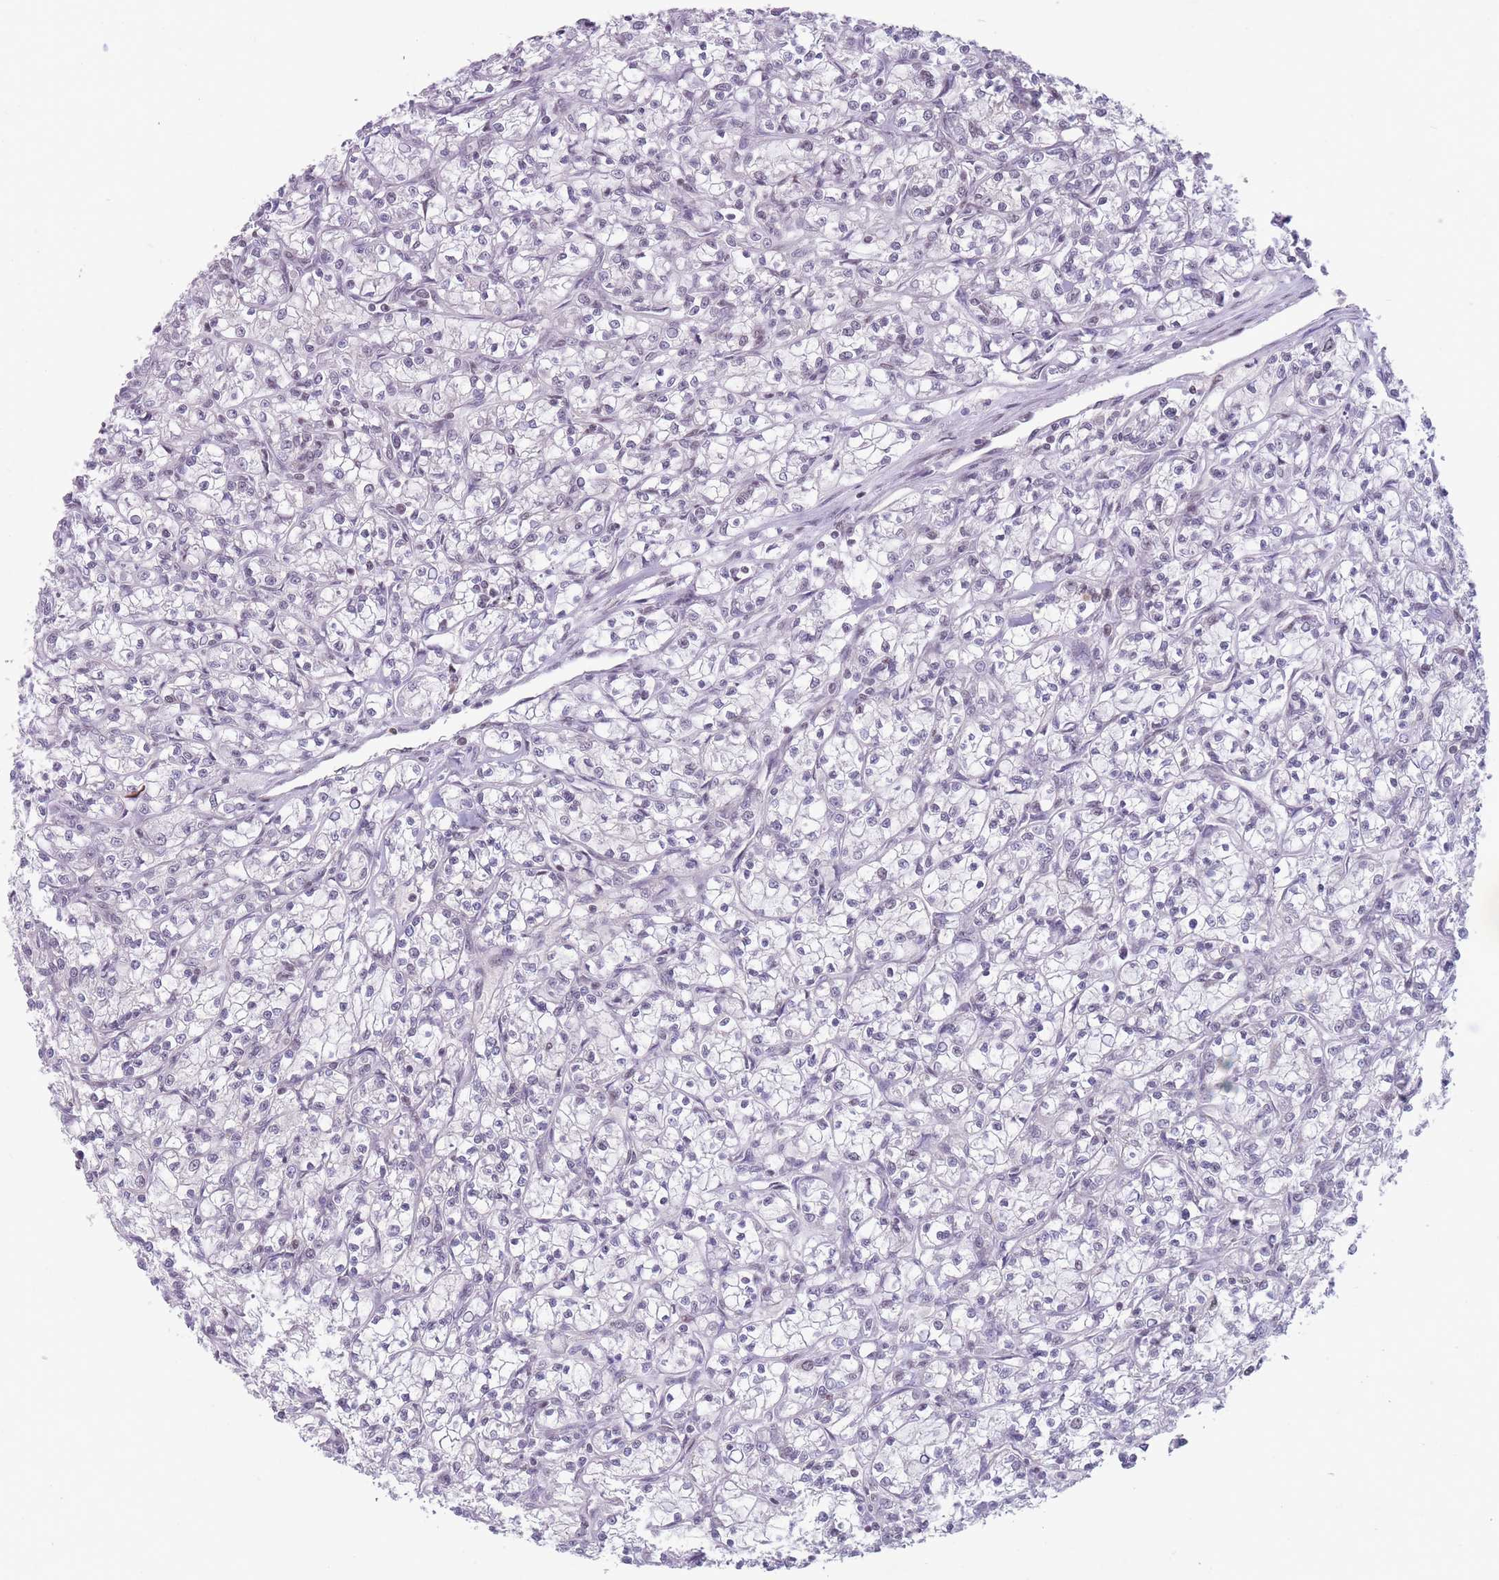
{"staining": {"intensity": "negative", "quantity": "none", "location": "none"}, "tissue": "renal cancer", "cell_type": "Tumor cells", "image_type": "cancer", "snomed": [{"axis": "morphology", "description": "Adenocarcinoma, NOS"}, {"axis": "topography", "description": "Kidney"}], "caption": "An immunohistochemistry (IHC) image of adenocarcinoma (renal) is shown. There is no staining in tumor cells of adenocarcinoma (renal).", "gene": "ARID3B", "patient": {"sex": "female", "age": 59}}